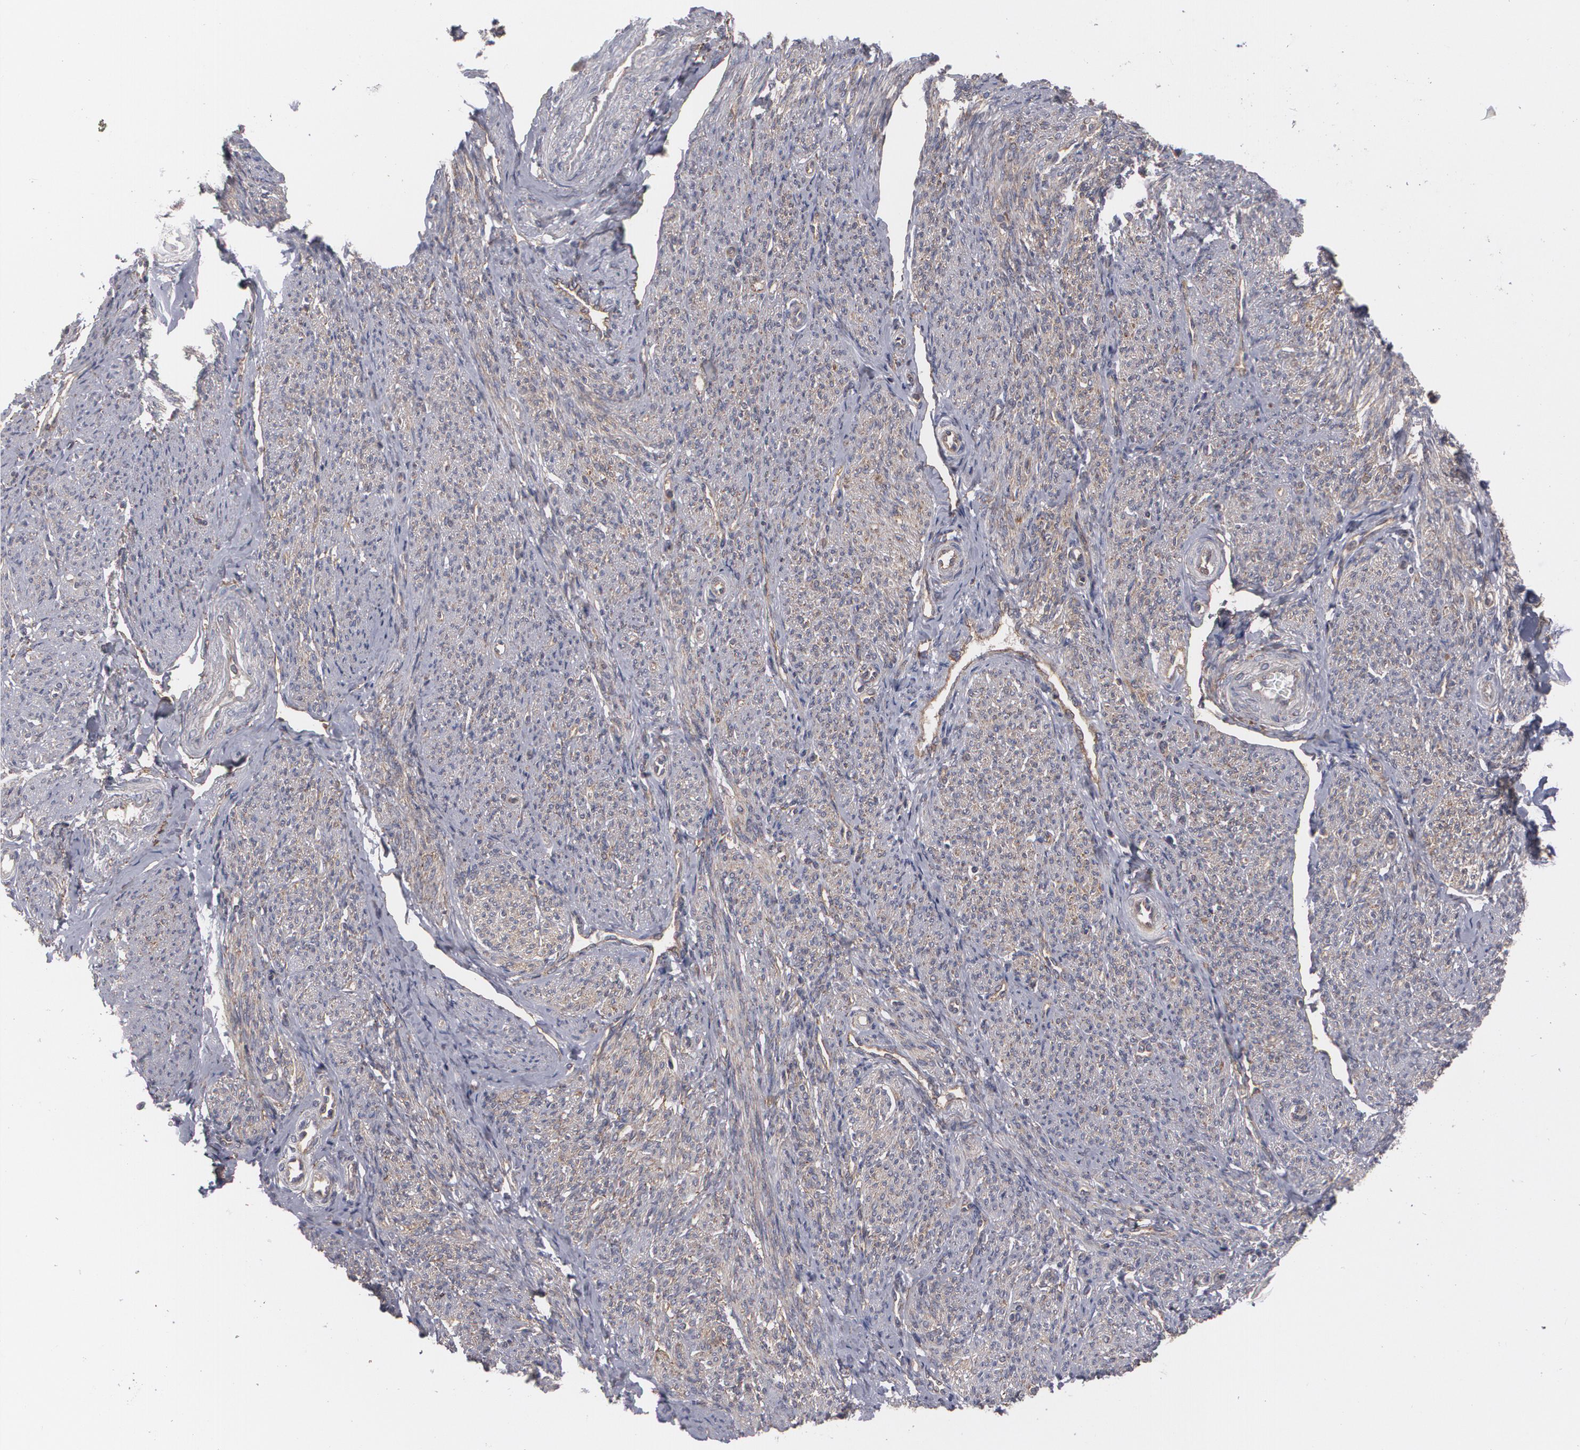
{"staining": {"intensity": "weak", "quantity": "25%-75%", "location": "cytoplasmic/membranous"}, "tissue": "smooth muscle", "cell_type": "Smooth muscle cells", "image_type": "normal", "snomed": [{"axis": "morphology", "description": "Normal tissue, NOS"}, {"axis": "topography", "description": "Smooth muscle"}], "caption": "A micrograph of smooth muscle stained for a protein reveals weak cytoplasmic/membranous brown staining in smooth muscle cells.", "gene": "BMP6", "patient": {"sex": "female", "age": 65}}